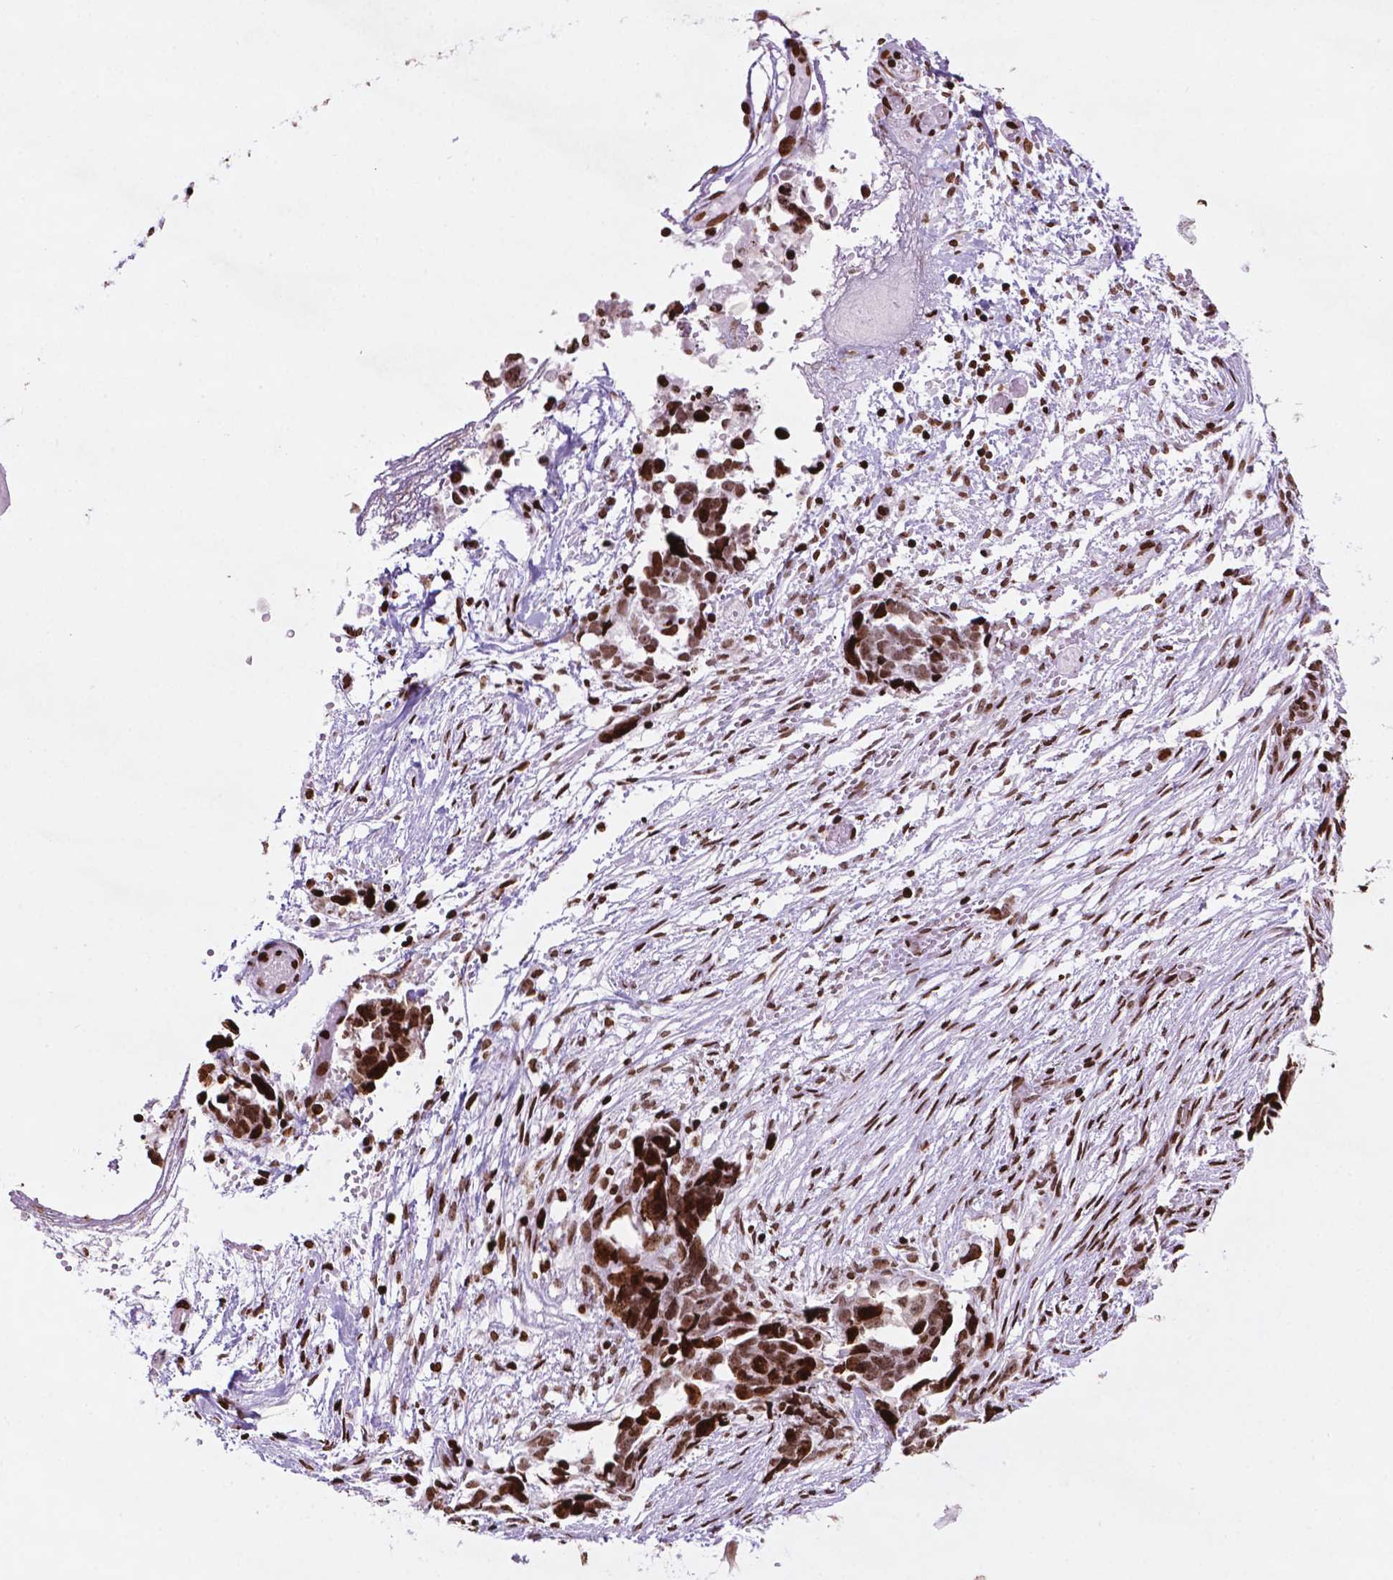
{"staining": {"intensity": "strong", "quantity": ">75%", "location": "nuclear"}, "tissue": "ovarian cancer", "cell_type": "Tumor cells", "image_type": "cancer", "snomed": [{"axis": "morphology", "description": "Cystadenocarcinoma, serous, NOS"}, {"axis": "topography", "description": "Ovary"}], "caption": "A high-resolution image shows IHC staining of serous cystadenocarcinoma (ovarian), which shows strong nuclear expression in approximately >75% of tumor cells. The staining was performed using DAB to visualize the protein expression in brown, while the nuclei were stained in blue with hematoxylin (Magnification: 20x).", "gene": "TMEM250", "patient": {"sex": "female", "age": 69}}